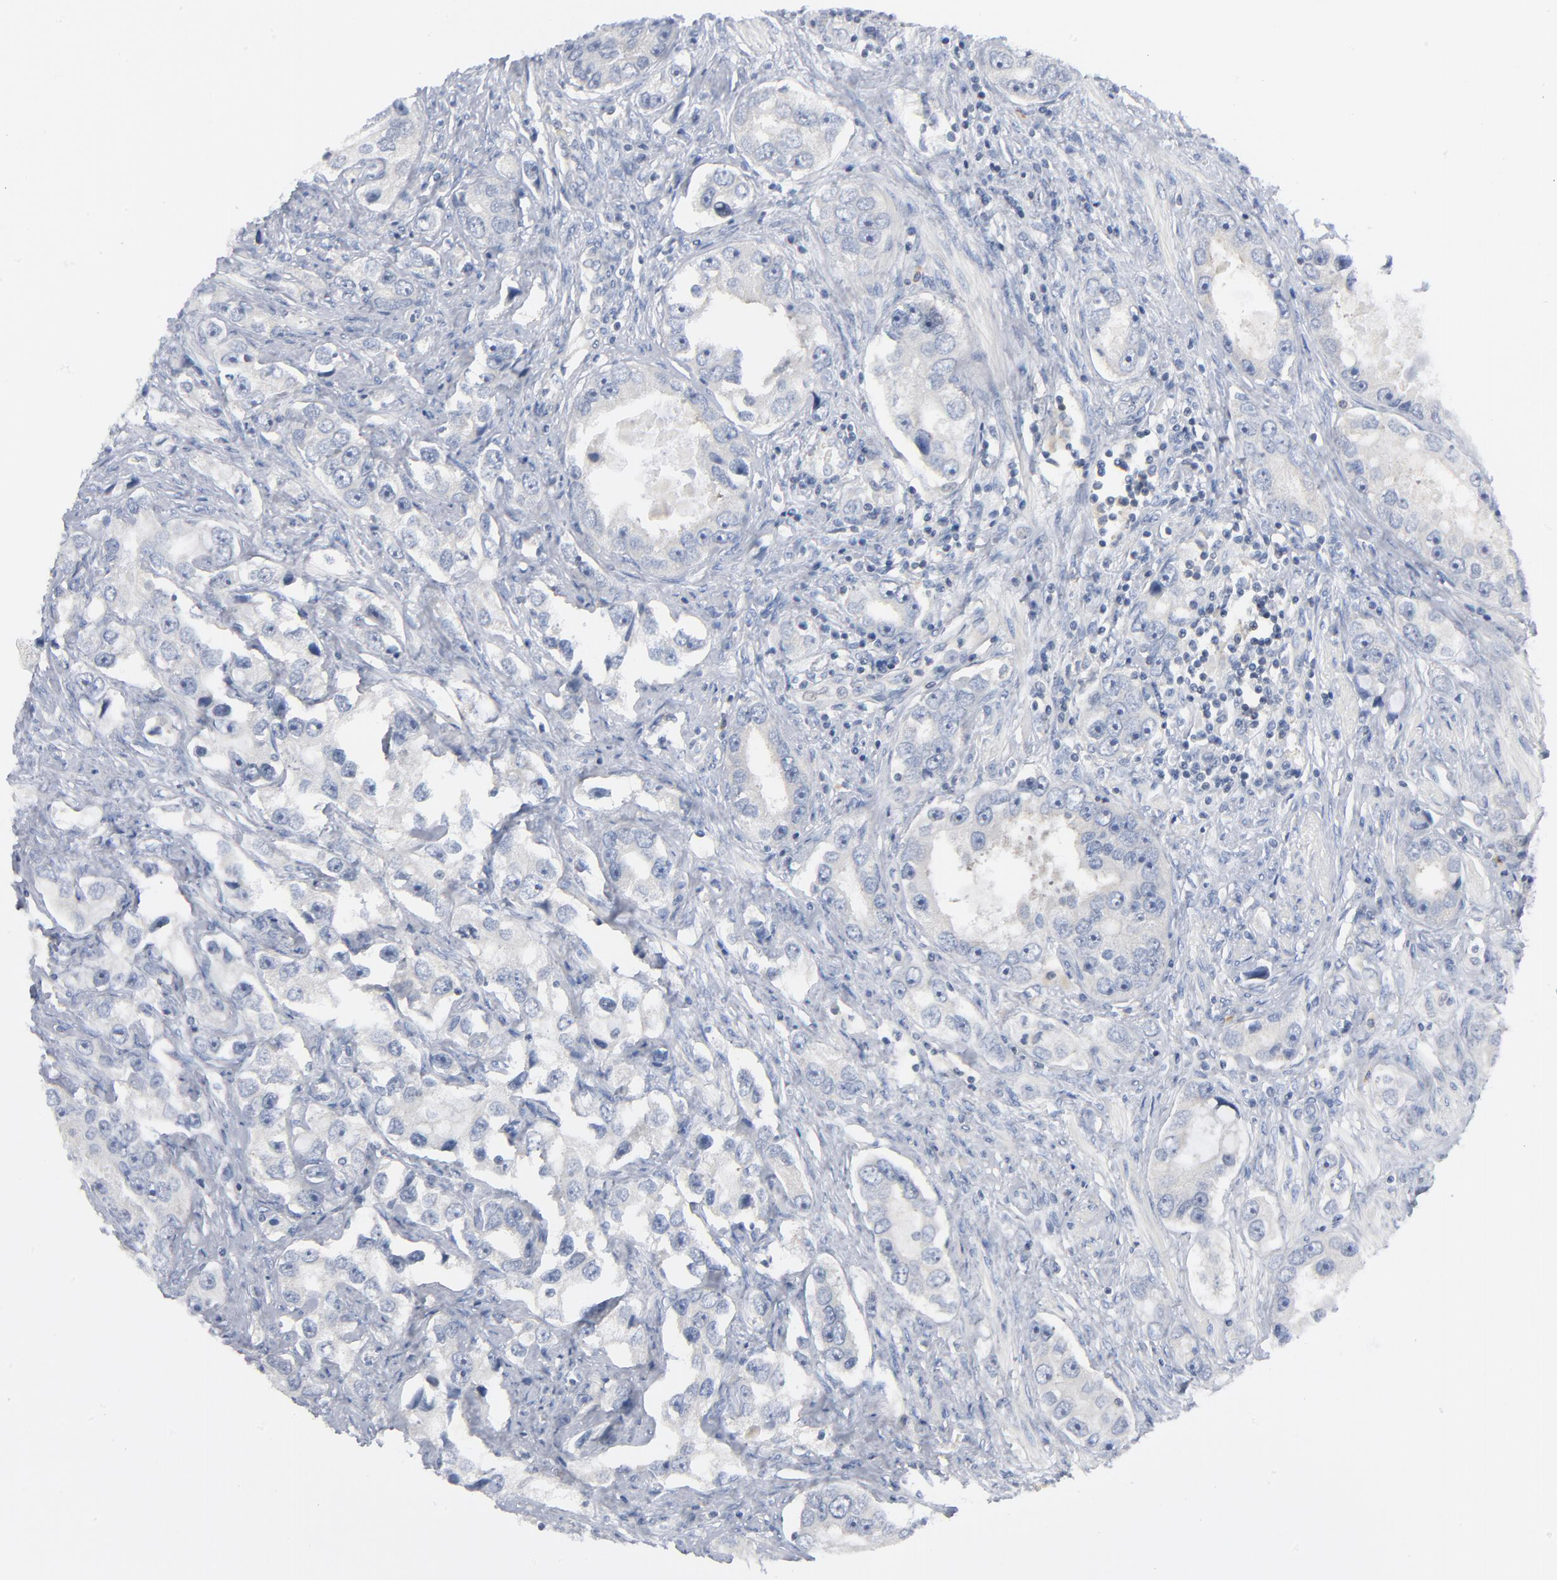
{"staining": {"intensity": "negative", "quantity": "none", "location": "none"}, "tissue": "prostate cancer", "cell_type": "Tumor cells", "image_type": "cancer", "snomed": [{"axis": "morphology", "description": "Adenocarcinoma, High grade"}, {"axis": "topography", "description": "Prostate"}], "caption": "Immunohistochemical staining of adenocarcinoma (high-grade) (prostate) shows no significant expression in tumor cells.", "gene": "PTK2B", "patient": {"sex": "male", "age": 63}}